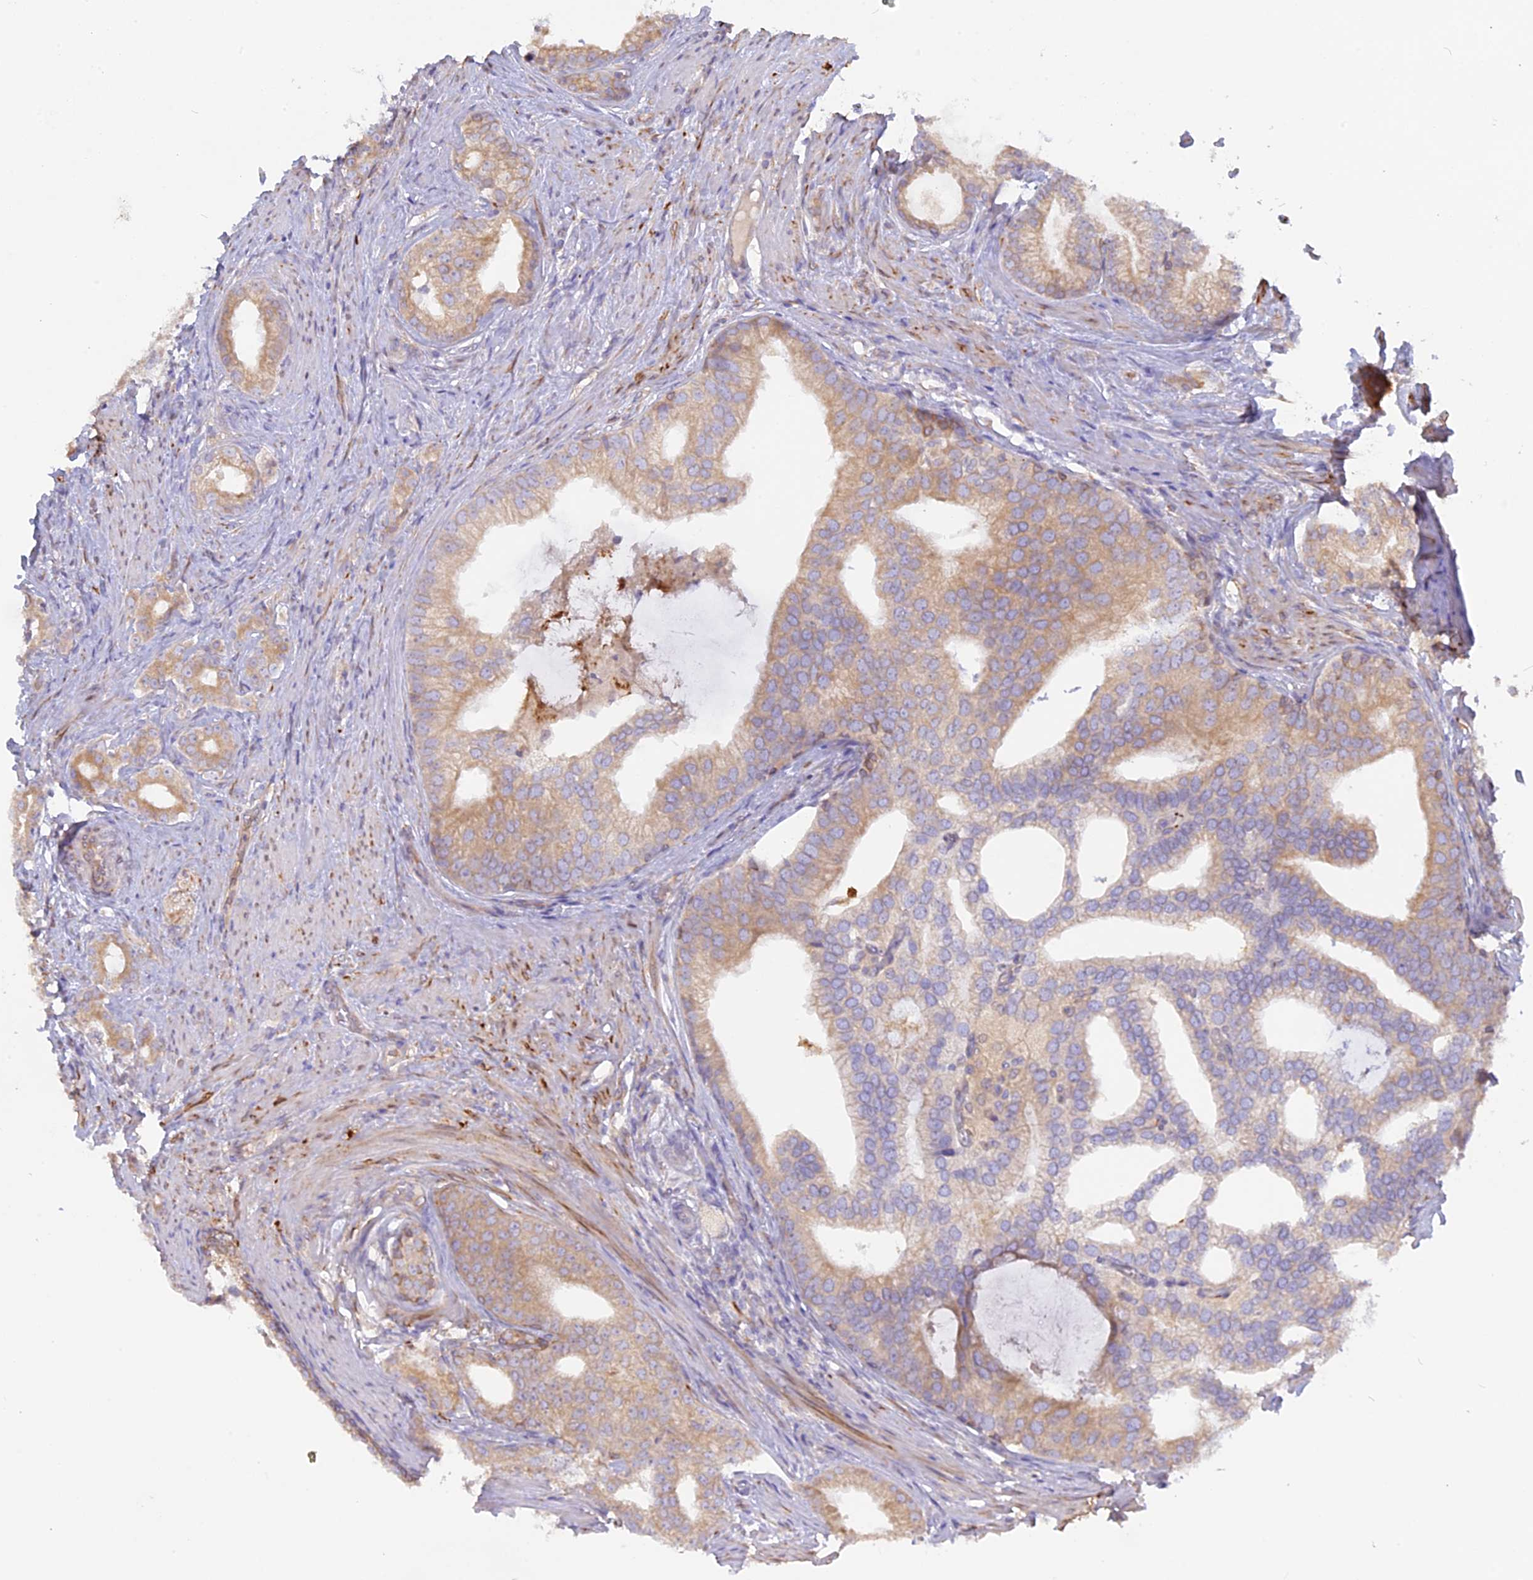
{"staining": {"intensity": "weak", "quantity": ">75%", "location": "cytoplasmic/membranous"}, "tissue": "prostate cancer", "cell_type": "Tumor cells", "image_type": "cancer", "snomed": [{"axis": "morphology", "description": "Adenocarcinoma, Low grade"}, {"axis": "topography", "description": "Prostate"}], "caption": "This is a photomicrograph of immunohistochemistry staining of adenocarcinoma (low-grade) (prostate), which shows weak expression in the cytoplasmic/membranous of tumor cells.", "gene": "TLCD1", "patient": {"sex": "male", "age": 71}}